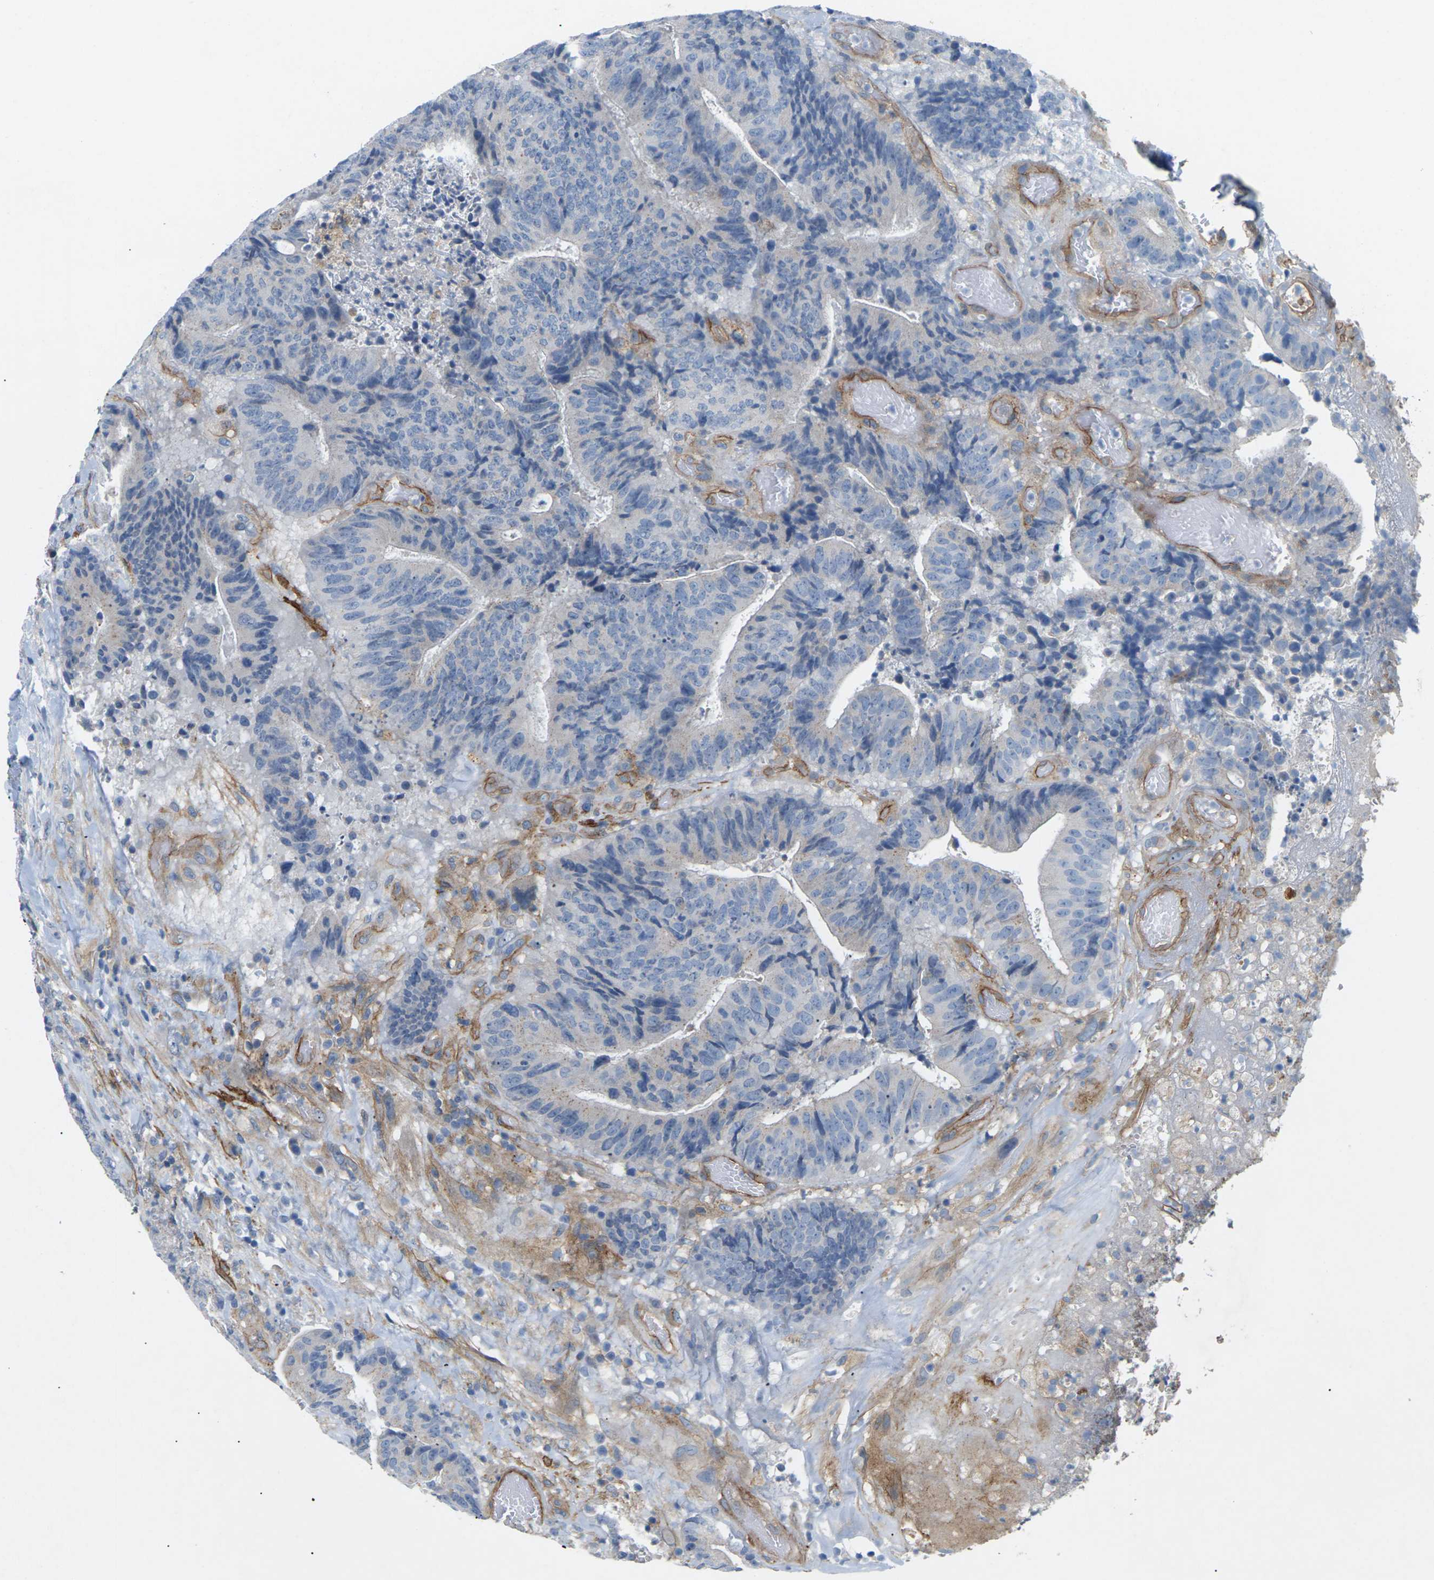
{"staining": {"intensity": "weak", "quantity": "<25%", "location": "cytoplasmic/membranous"}, "tissue": "colorectal cancer", "cell_type": "Tumor cells", "image_type": "cancer", "snomed": [{"axis": "morphology", "description": "Adenocarcinoma, NOS"}, {"axis": "topography", "description": "Rectum"}], "caption": "An immunohistochemistry (IHC) micrograph of adenocarcinoma (colorectal) is shown. There is no staining in tumor cells of adenocarcinoma (colorectal).", "gene": "ITGA5", "patient": {"sex": "male", "age": 72}}